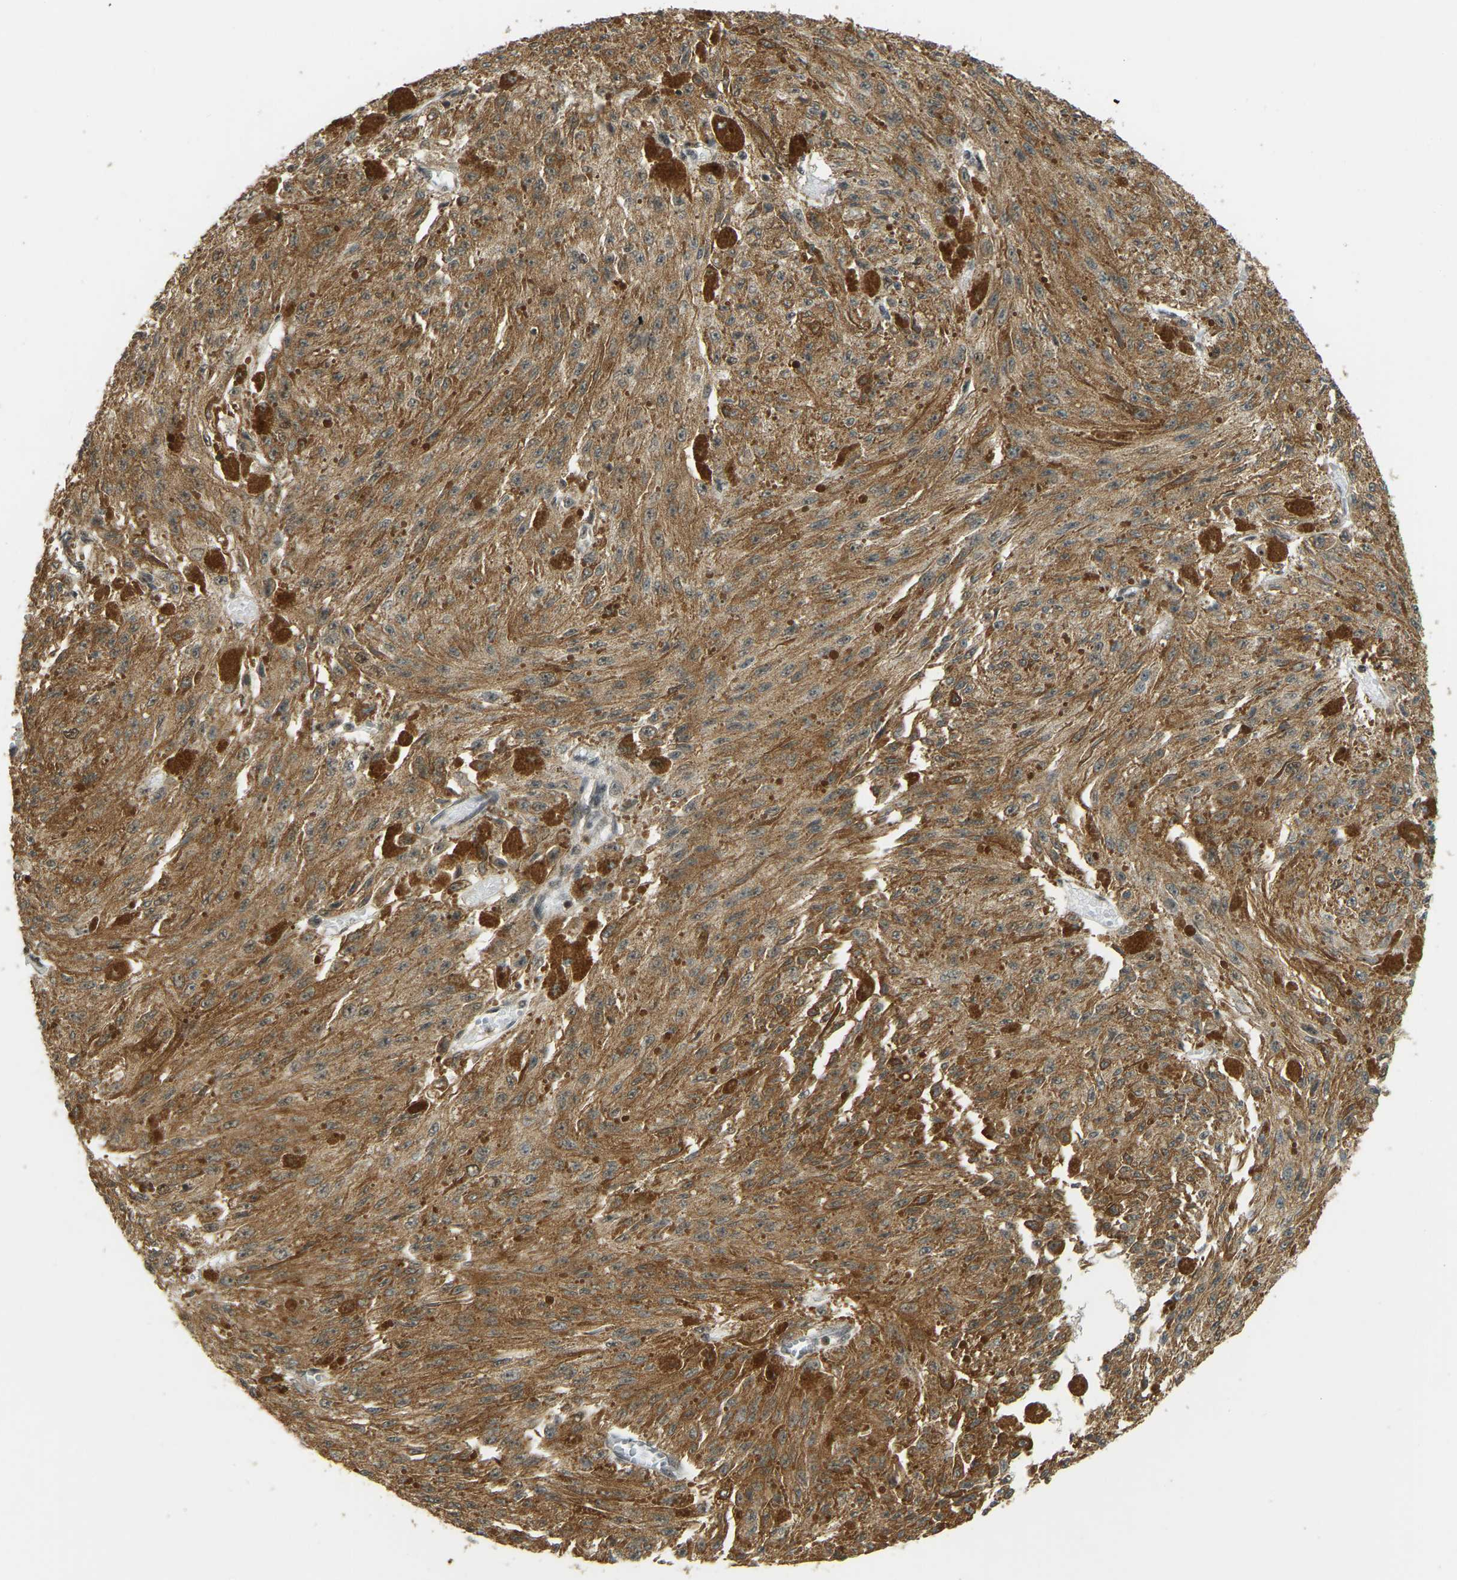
{"staining": {"intensity": "moderate", "quantity": ">75%", "location": "cytoplasmic/membranous"}, "tissue": "melanoma", "cell_type": "Tumor cells", "image_type": "cancer", "snomed": [{"axis": "morphology", "description": "Malignant melanoma, NOS"}, {"axis": "topography", "description": "Other"}], "caption": "IHC of malignant melanoma exhibits medium levels of moderate cytoplasmic/membranous staining in approximately >75% of tumor cells.", "gene": "BRF2", "patient": {"sex": "male", "age": 79}}